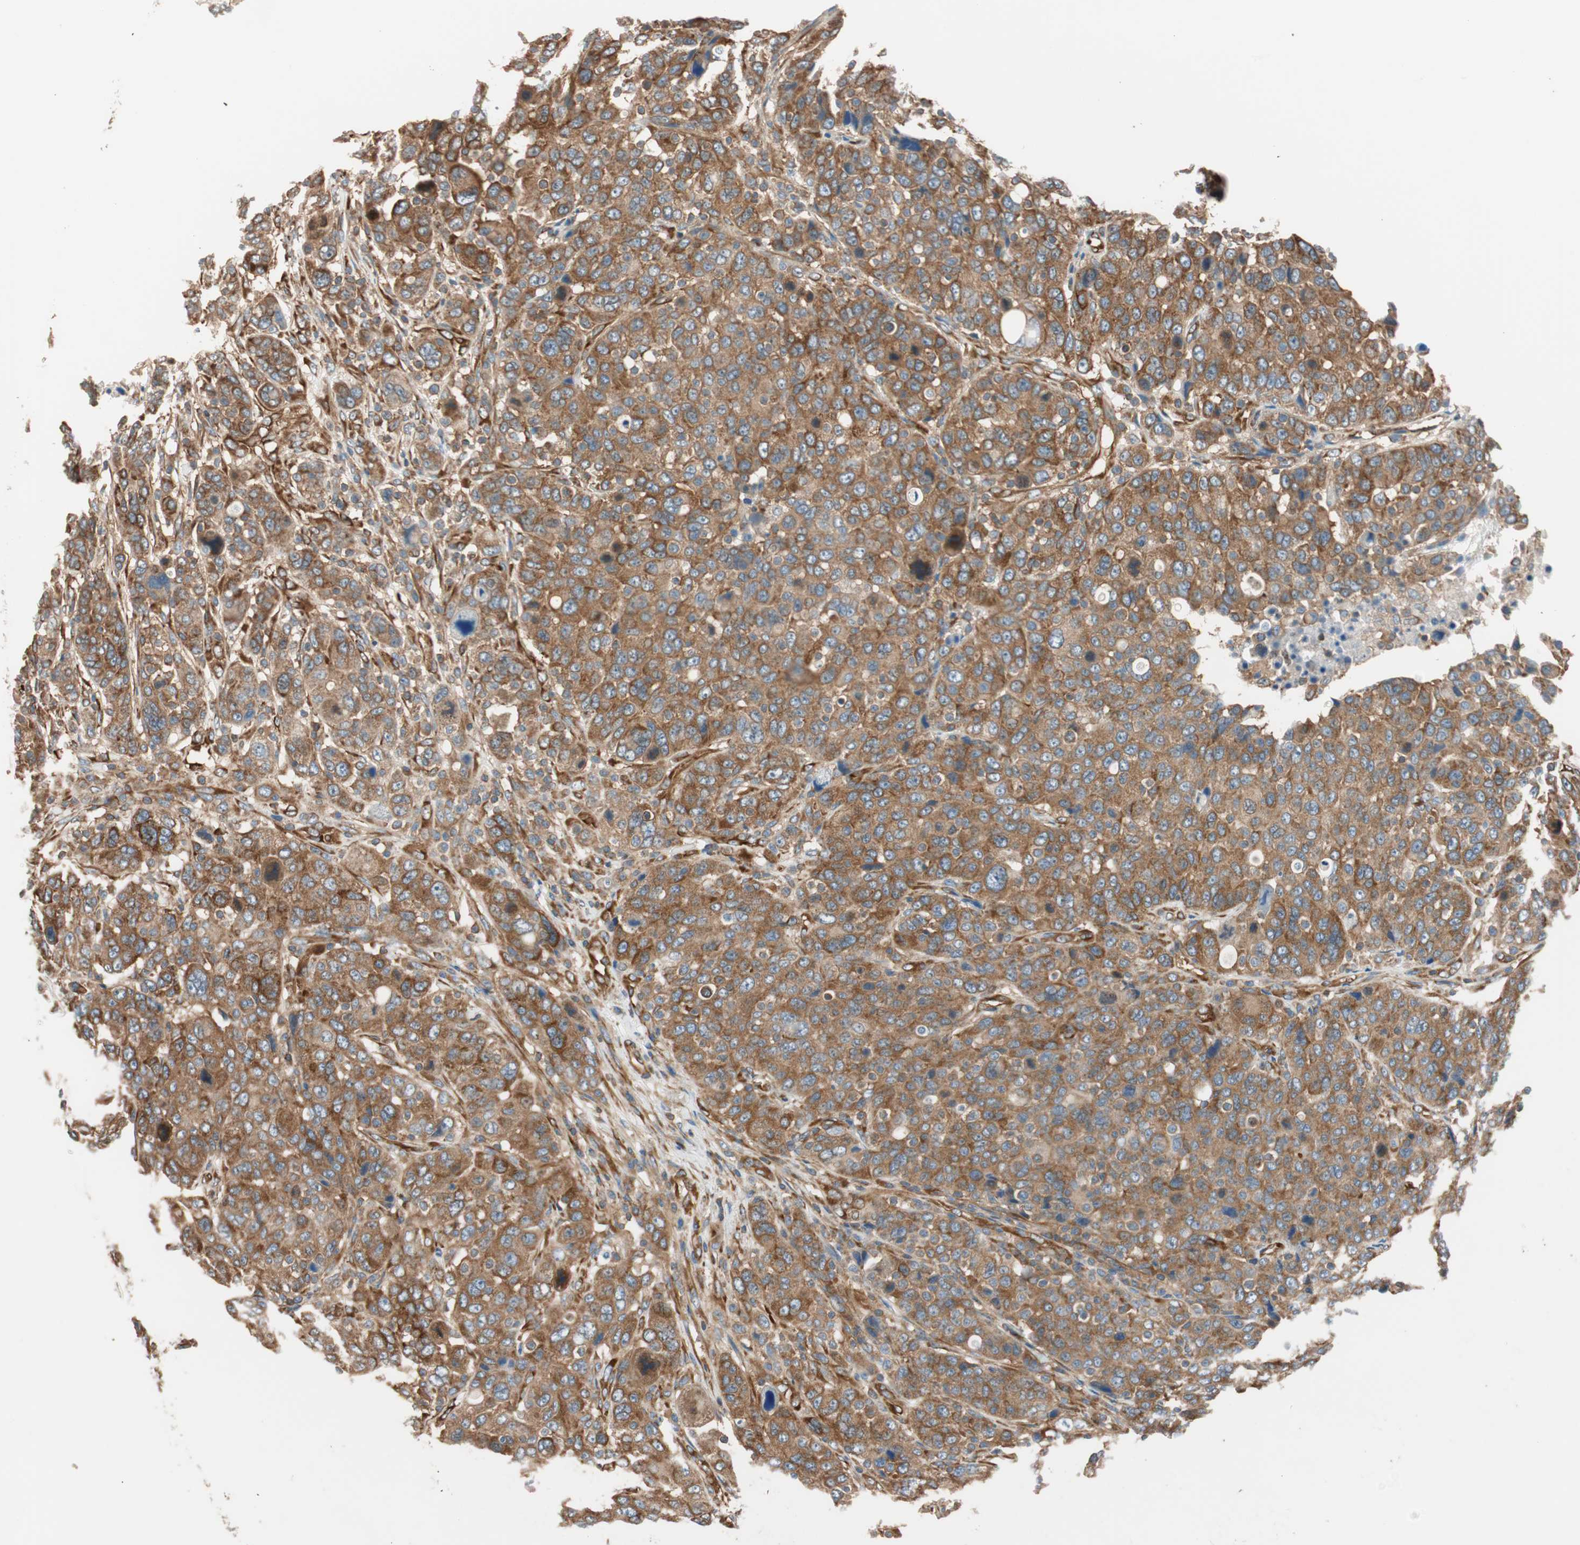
{"staining": {"intensity": "strong", "quantity": ">75%", "location": "cytoplasmic/membranous"}, "tissue": "breast cancer", "cell_type": "Tumor cells", "image_type": "cancer", "snomed": [{"axis": "morphology", "description": "Duct carcinoma"}, {"axis": "topography", "description": "Breast"}], "caption": "Tumor cells display strong cytoplasmic/membranous staining in approximately >75% of cells in breast infiltrating ductal carcinoma.", "gene": "WASL", "patient": {"sex": "female", "age": 37}}